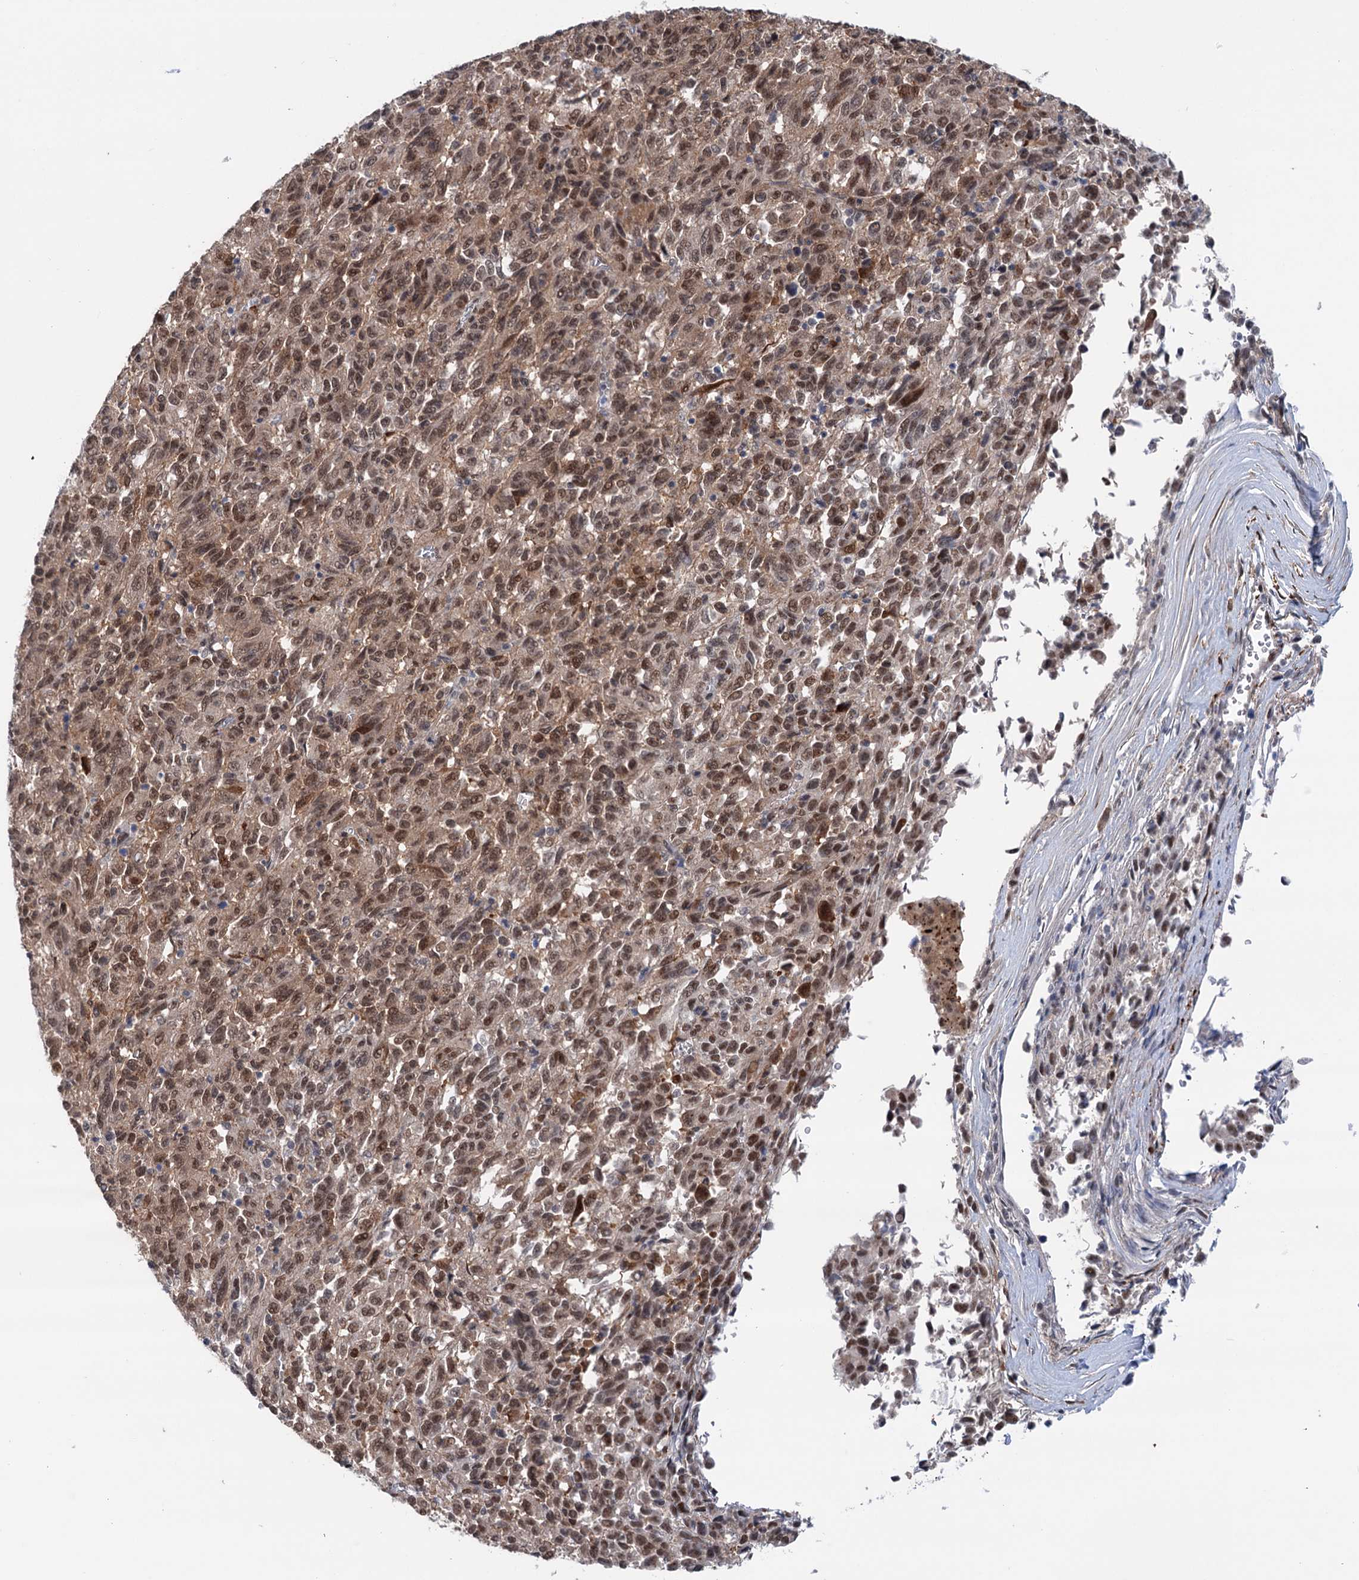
{"staining": {"intensity": "moderate", "quantity": ">75%", "location": "cytoplasmic/membranous,nuclear"}, "tissue": "melanoma", "cell_type": "Tumor cells", "image_type": "cancer", "snomed": [{"axis": "morphology", "description": "Malignant melanoma, Metastatic site"}, {"axis": "topography", "description": "Lung"}], "caption": "The photomicrograph shows staining of malignant melanoma (metastatic site), revealing moderate cytoplasmic/membranous and nuclear protein positivity (brown color) within tumor cells.", "gene": "FAM53A", "patient": {"sex": "male", "age": 64}}